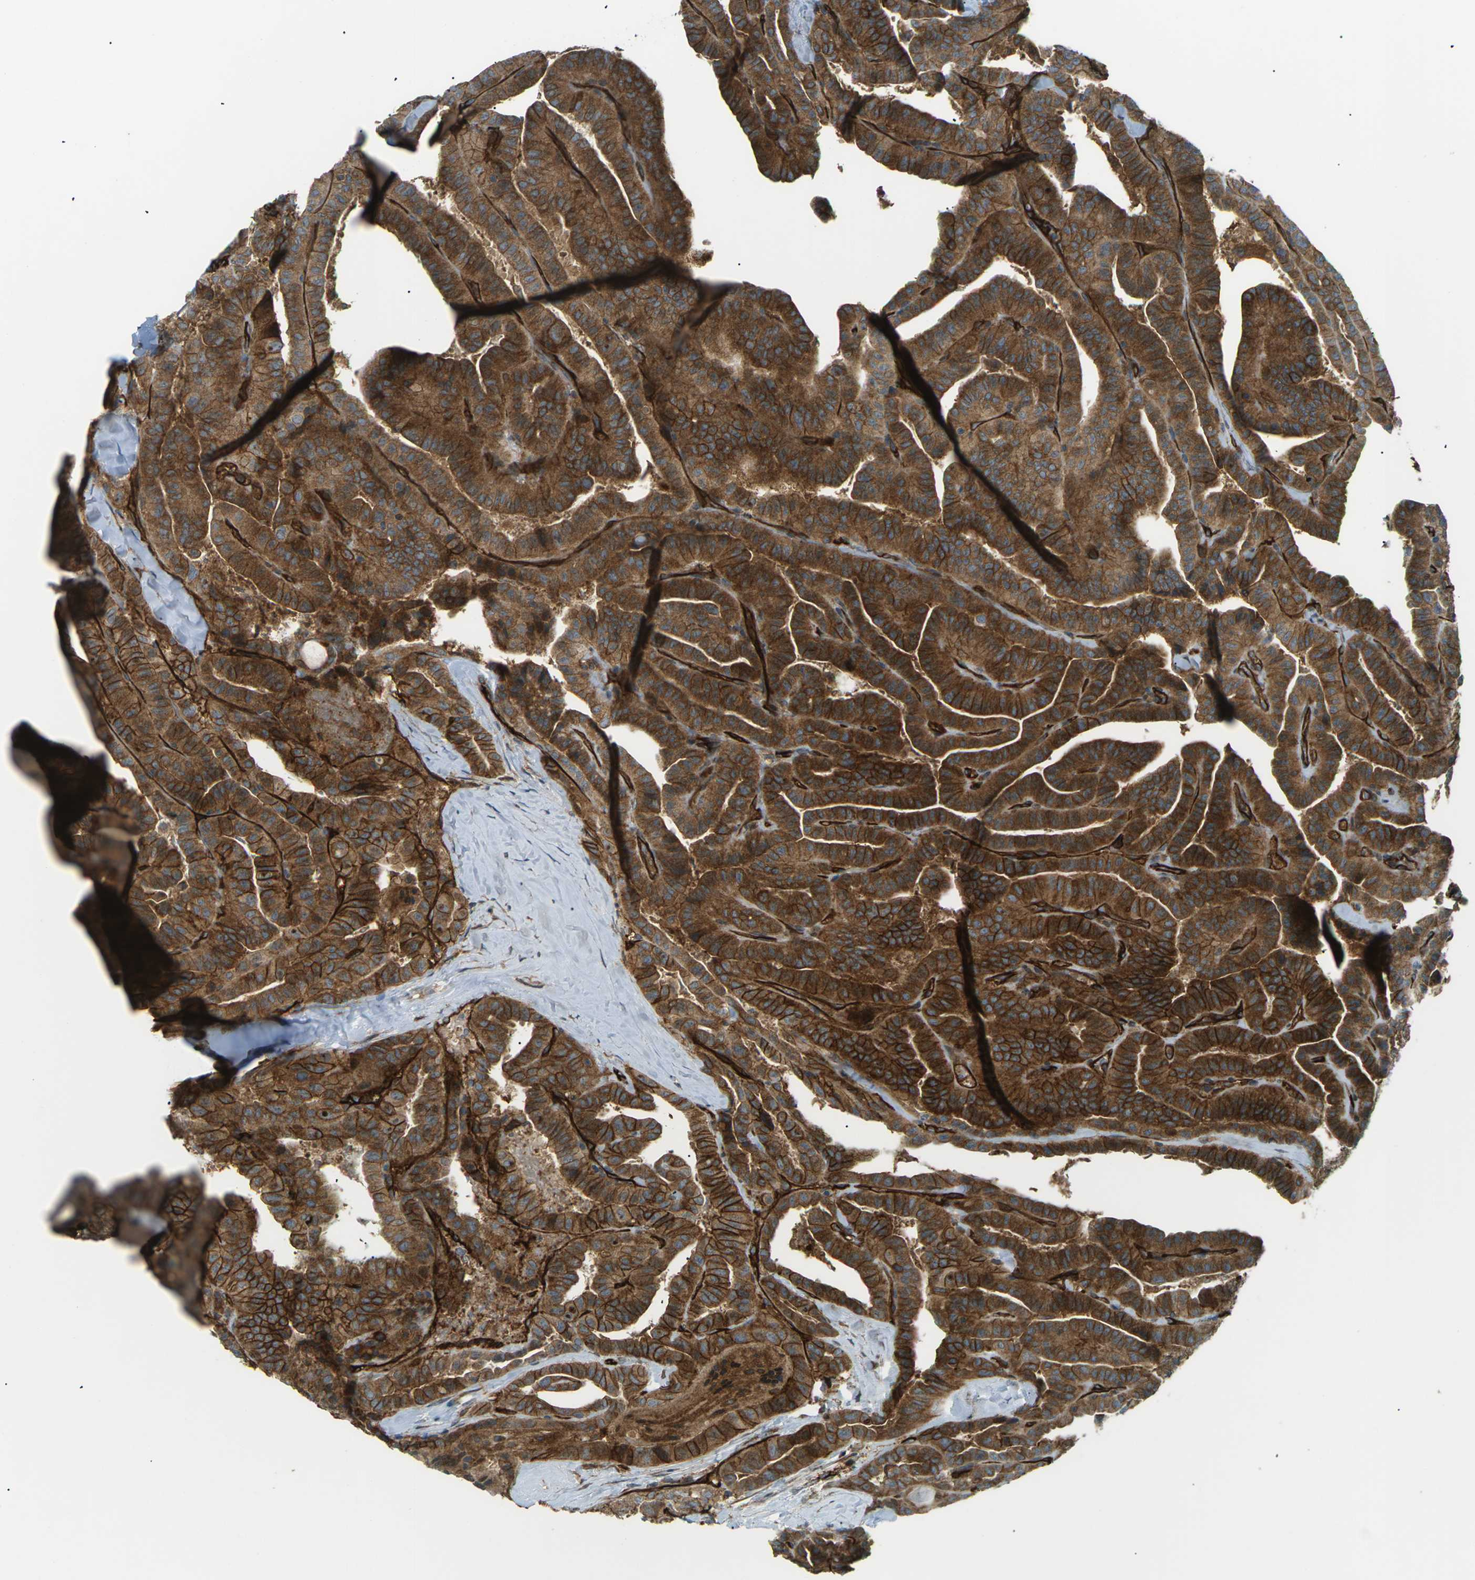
{"staining": {"intensity": "strong", "quantity": ">75%", "location": "cytoplasmic/membranous"}, "tissue": "thyroid cancer", "cell_type": "Tumor cells", "image_type": "cancer", "snomed": [{"axis": "morphology", "description": "Papillary adenocarcinoma, NOS"}, {"axis": "topography", "description": "Thyroid gland"}], "caption": "A high-resolution image shows immunohistochemistry staining of papillary adenocarcinoma (thyroid), which displays strong cytoplasmic/membranous expression in about >75% of tumor cells.", "gene": "S1PR1", "patient": {"sex": "male", "age": 77}}